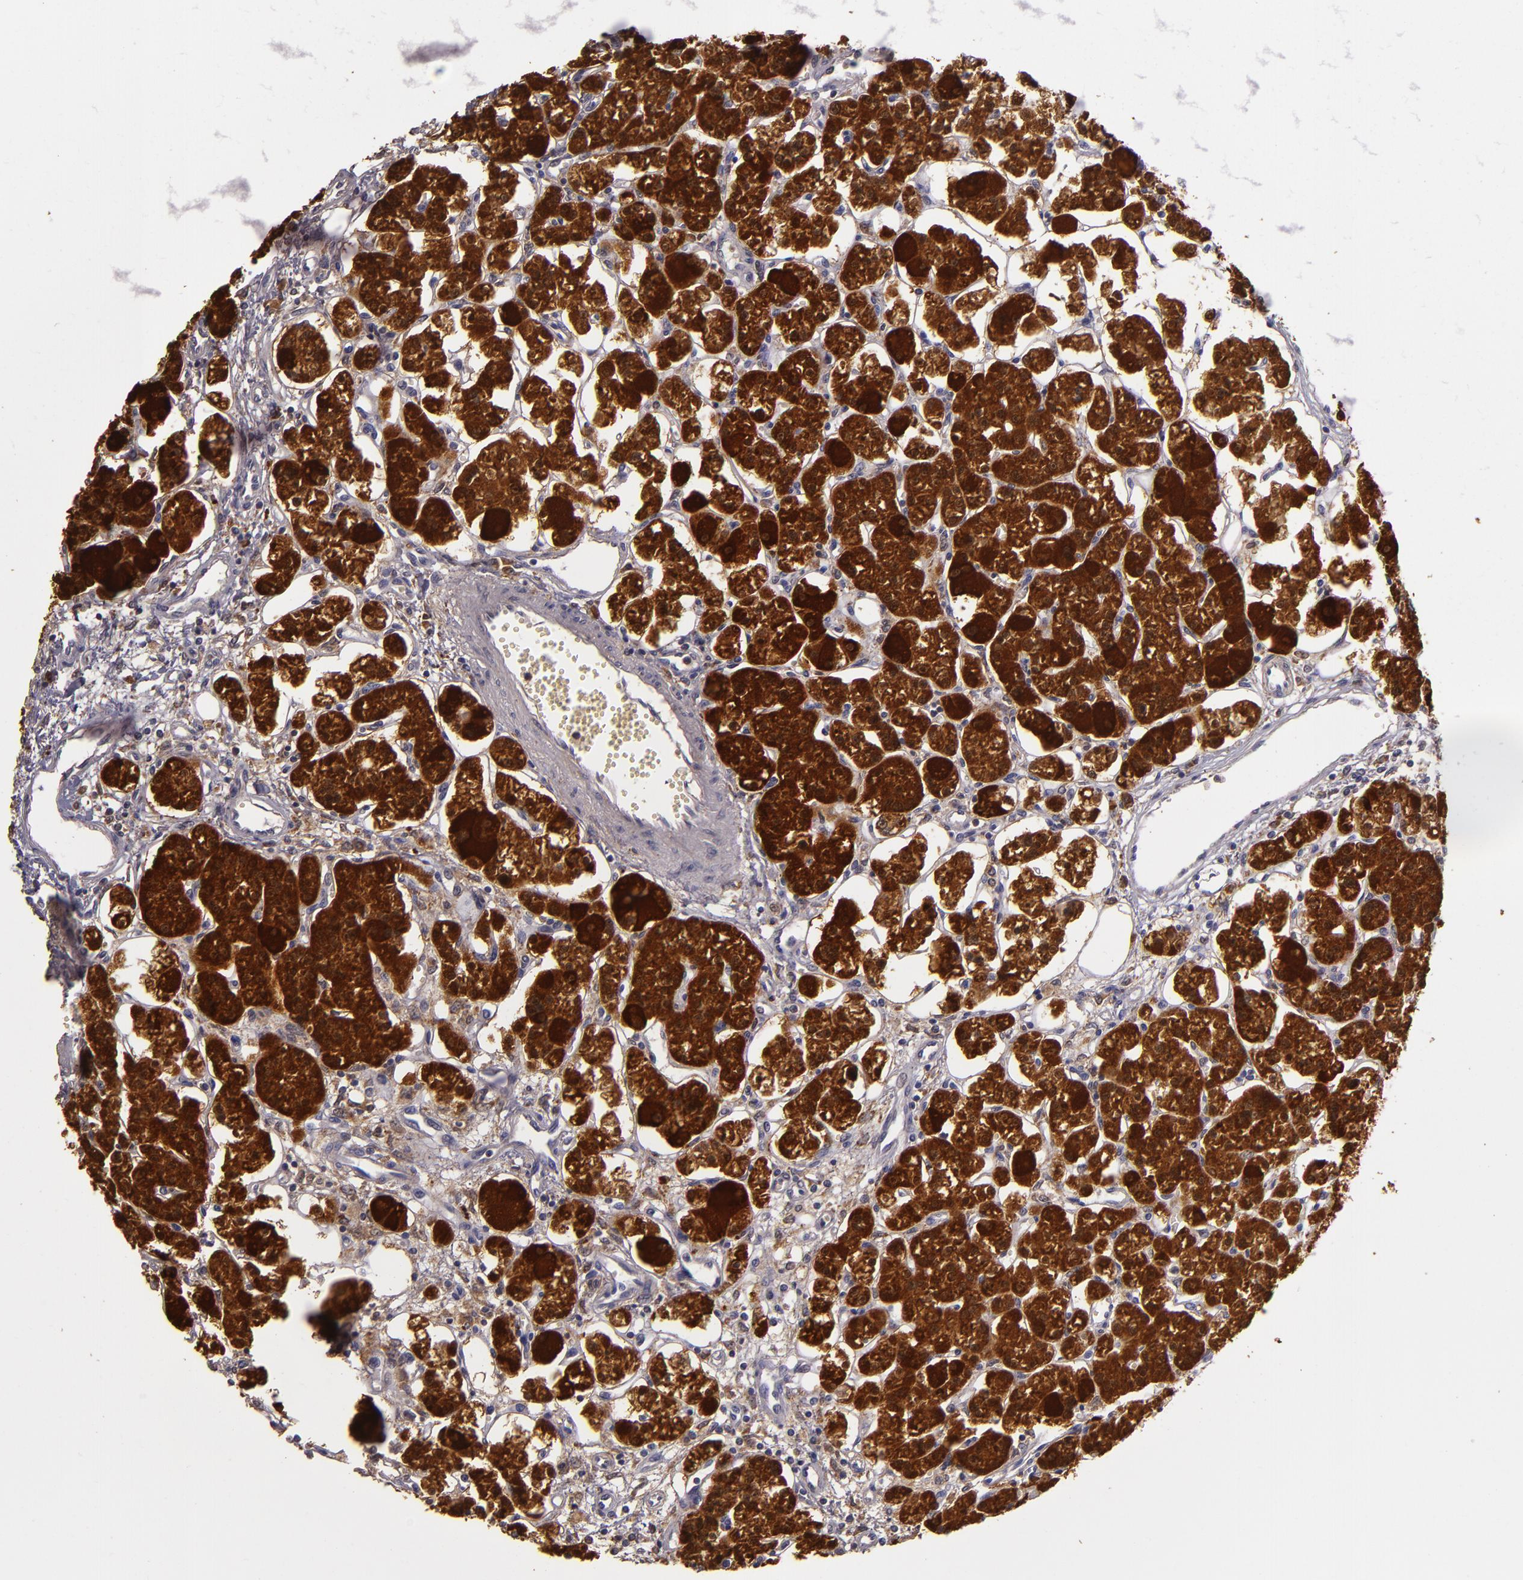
{"staining": {"intensity": "strong", "quantity": ">75%", "location": "cytoplasmic/membranous"}, "tissue": "parathyroid gland", "cell_type": "Glandular cells", "image_type": "normal", "snomed": [{"axis": "morphology", "description": "Normal tissue, NOS"}, {"axis": "topography", "description": "Parathyroid gland"}], "caption": "Normal parathyroid gland displays strong cytoplasmic/membranous positivity in approximately >75% of glandular cells, visualized by immunohistochemistry. Nuclei are stained in blue.", "gene": "FHIT", "patient": {"sex": "female", "age": 58}}